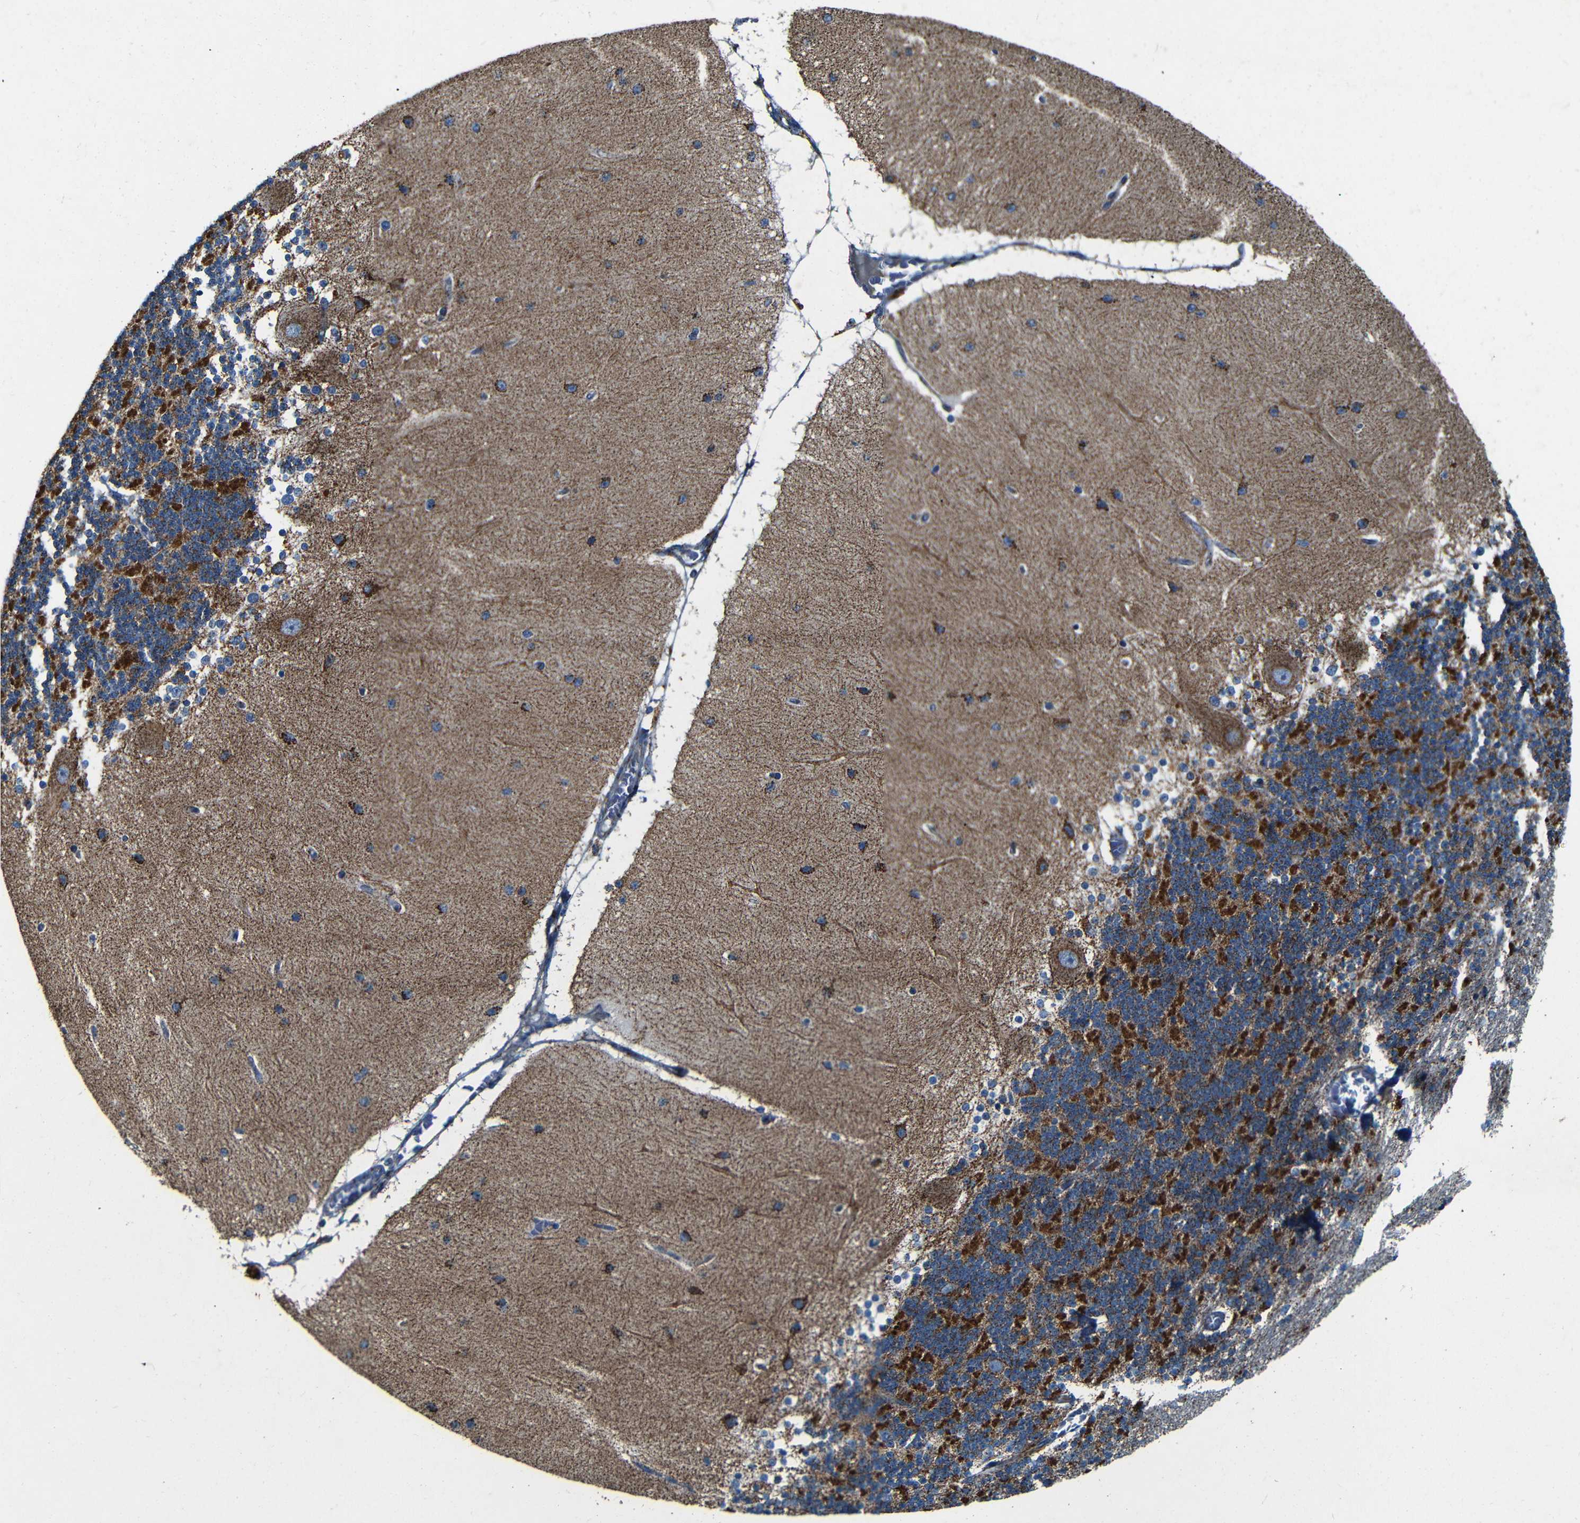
{"staining": {"intensity": "strong", "quantity": "25%-75%", "location": "cytoplasmic/membranous"}, "tissue": "cerebellum", "cell_type": "Cells in granular layer", "image_type": "normal", "snomed": [{"axis": "morphology", "description": "Normal tissue, NOS"}, {"axis": "topography", "description": "Cerebellum"}], "caption": "Cells in granular layer exhibit high levels of strong cytoplasmic/membranous expression in approximately 25%-75% of cells in normal cerebellum.", "gene": "WSCD2", "patient": {"sex": "female", "age": 54}}